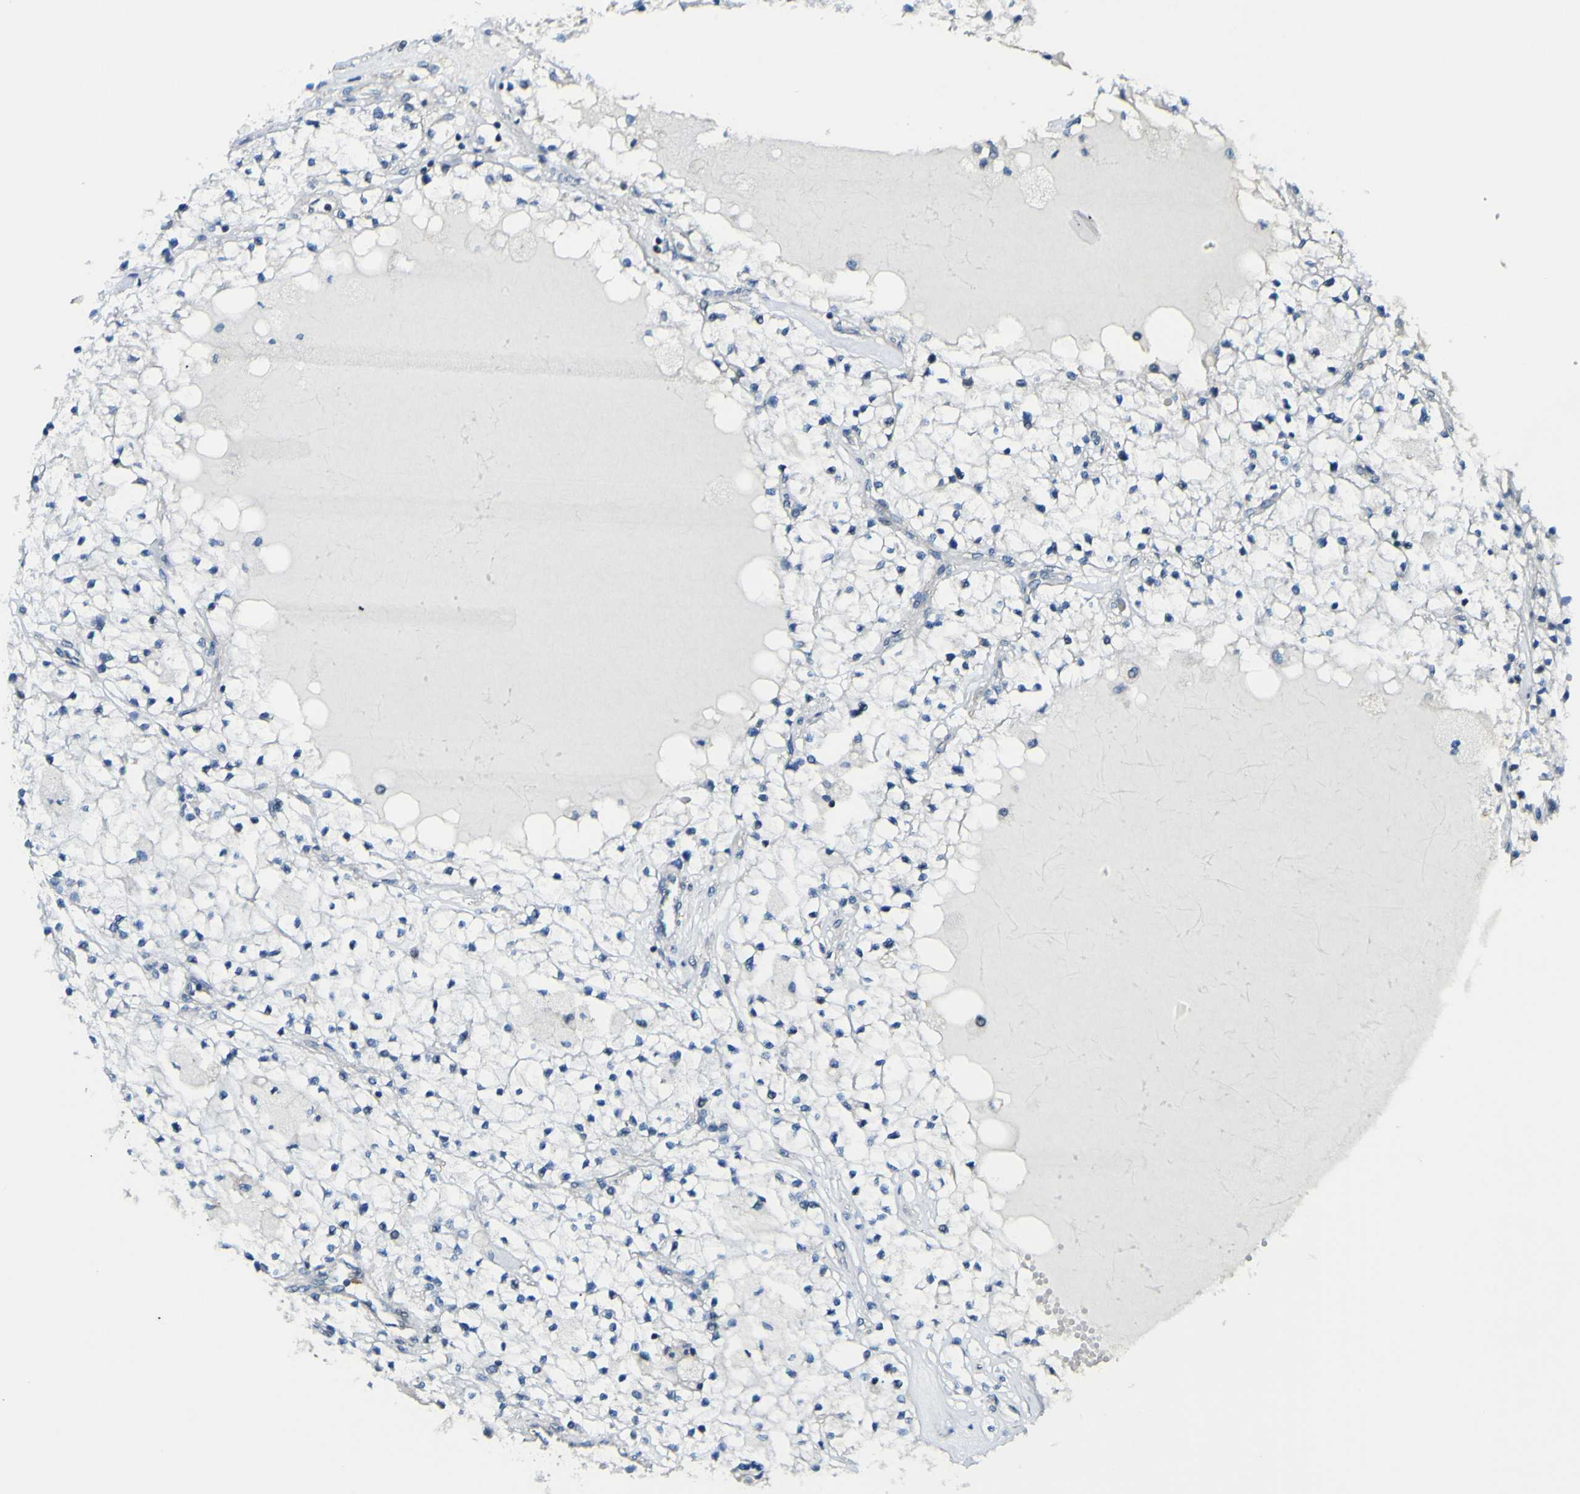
{"staining": {"intensity": "negative", "quantity": "none", "location": "none"}, "tissue": "renal cancer", "cell_type": "Tumor cells", "image_type": "cancer", "snomed": [{"axis": "morphology", "description": "Adenocarcinoma, NOS"}, {"axis": "topography", "description": "Kidney"}], "caption": "High power microscopy micrograph of an IHC micrograph of renal cancer (adenocarcinoma), revealing no significant staining in tumor cells.", "gene": "KDM7A", "patient": {"sex": "male", "age": 68}}